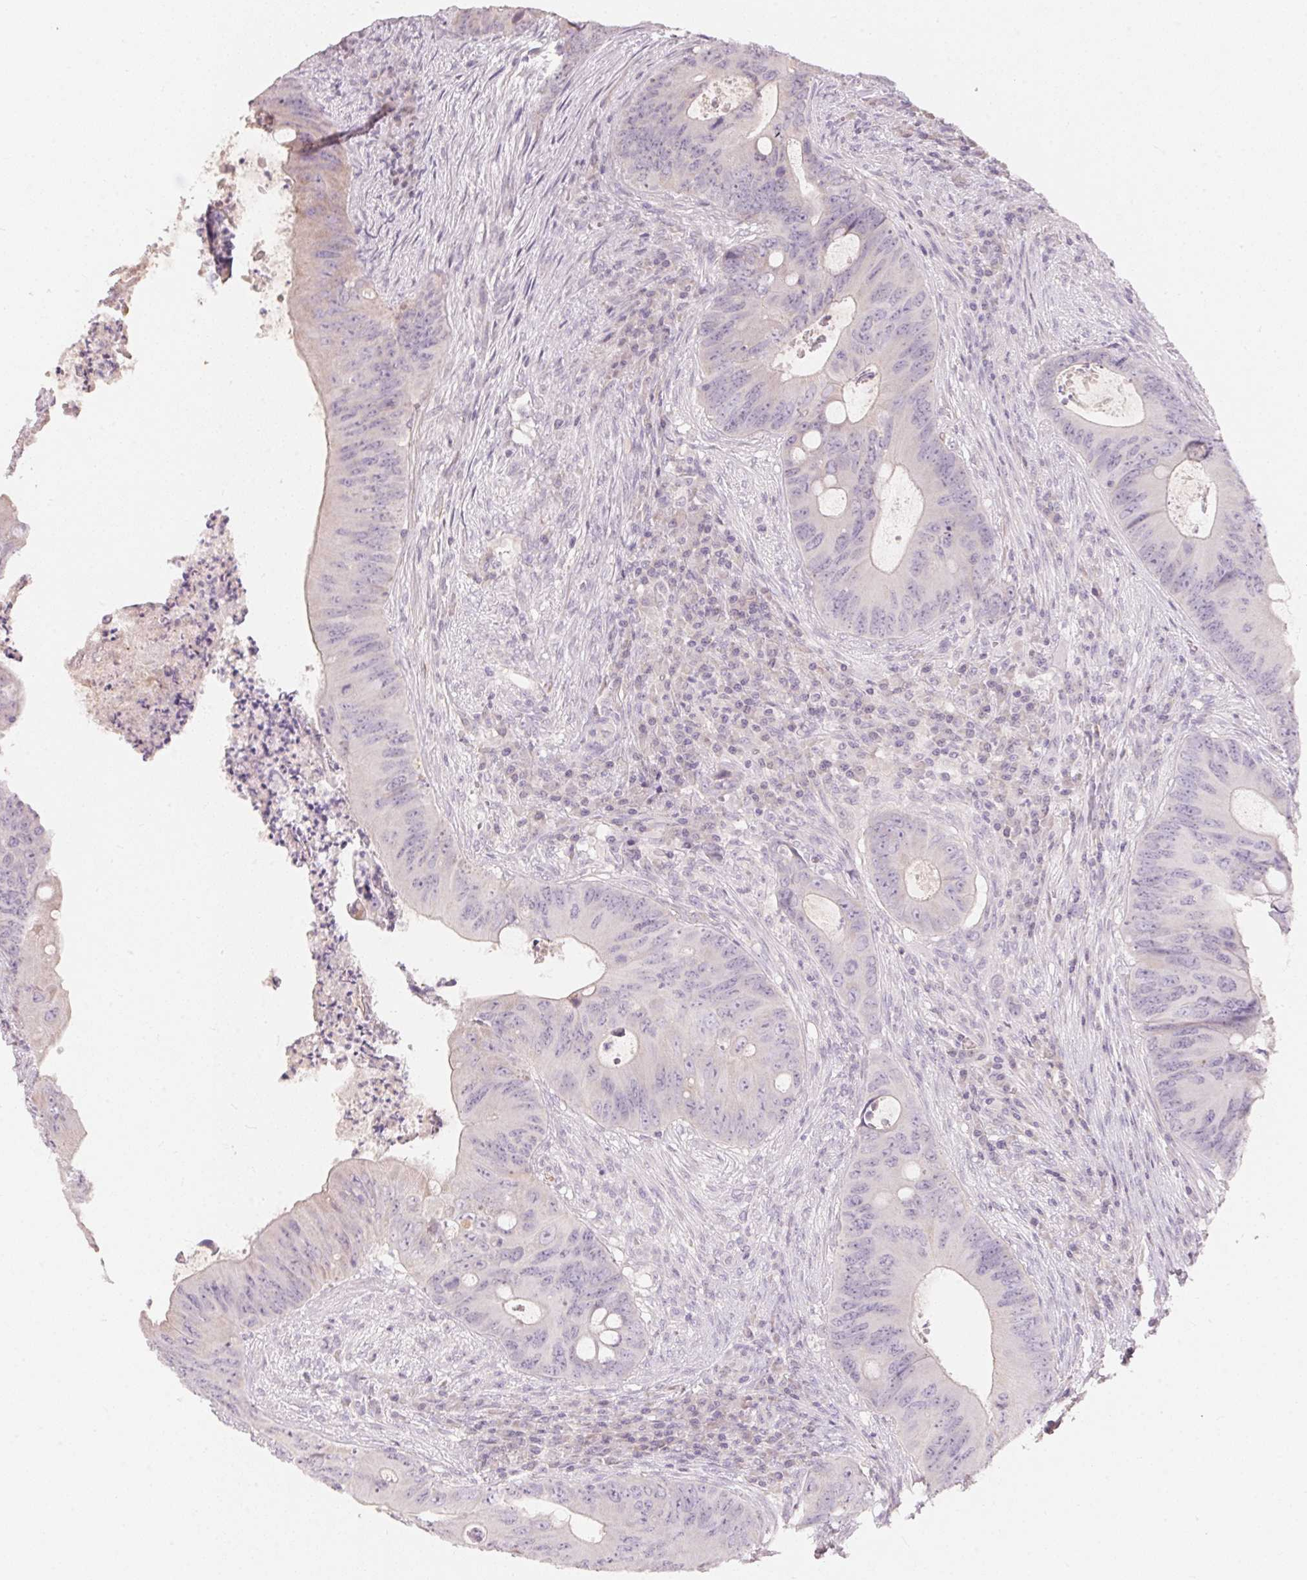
{"staining": {"intensity": "negative", "quantity": "none", "location": "none"}, "tissue": "colorectal cancer", "cell_type": "Tumor cells", "image_type": "cancer", "snomed": [{"axis": "morphology", "description": "Adenocarcinoma, NOS"}, {"axis": "topography", "description": "Colon"}], "caption": "Image shows no protein expression in tumor cells of colorectal adenocarcinoma tissue.", "gene": "TP53AIP1", "patient": {"sex": "female", "age": 74}}